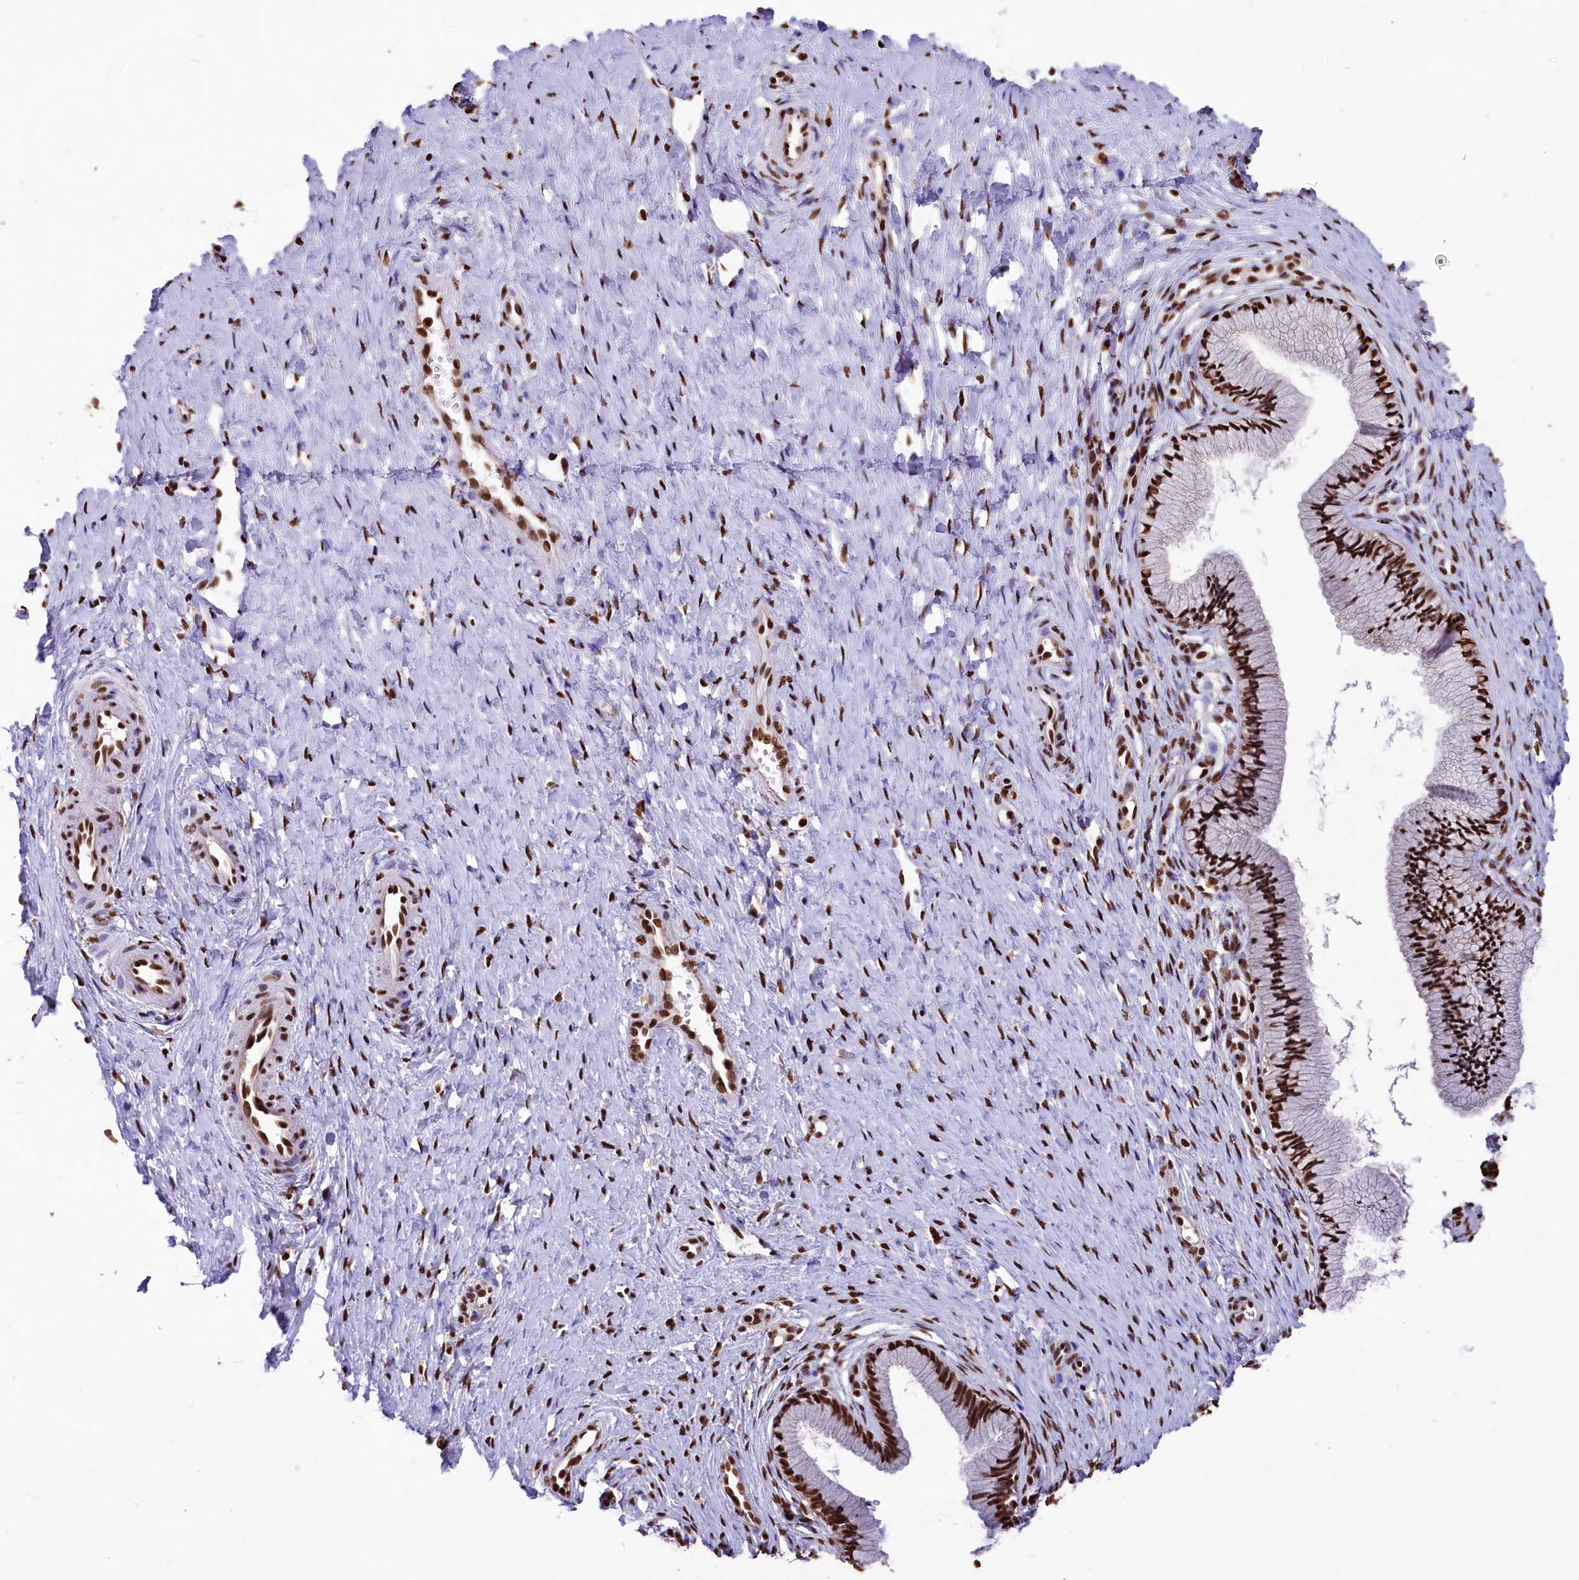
{"staining": {"intensity": "strong", "quantity": ">75%", "location": "nuclear"}, "tissue": "cervix", "cell_type": "Glandular cells", "image_type": "normal", "snomed": [{"axis": "morphology", "description": "Normal tissue, NOS"}, {"axis": "topography", "description": "Cervix"}], "caption": "This is a micrograph of IHC staining of normal cervix, which shows strong staining in the nuclear of glandular cells.", "gene": "SNRPD2", "patient": {"sex": "female", "age": 36}}